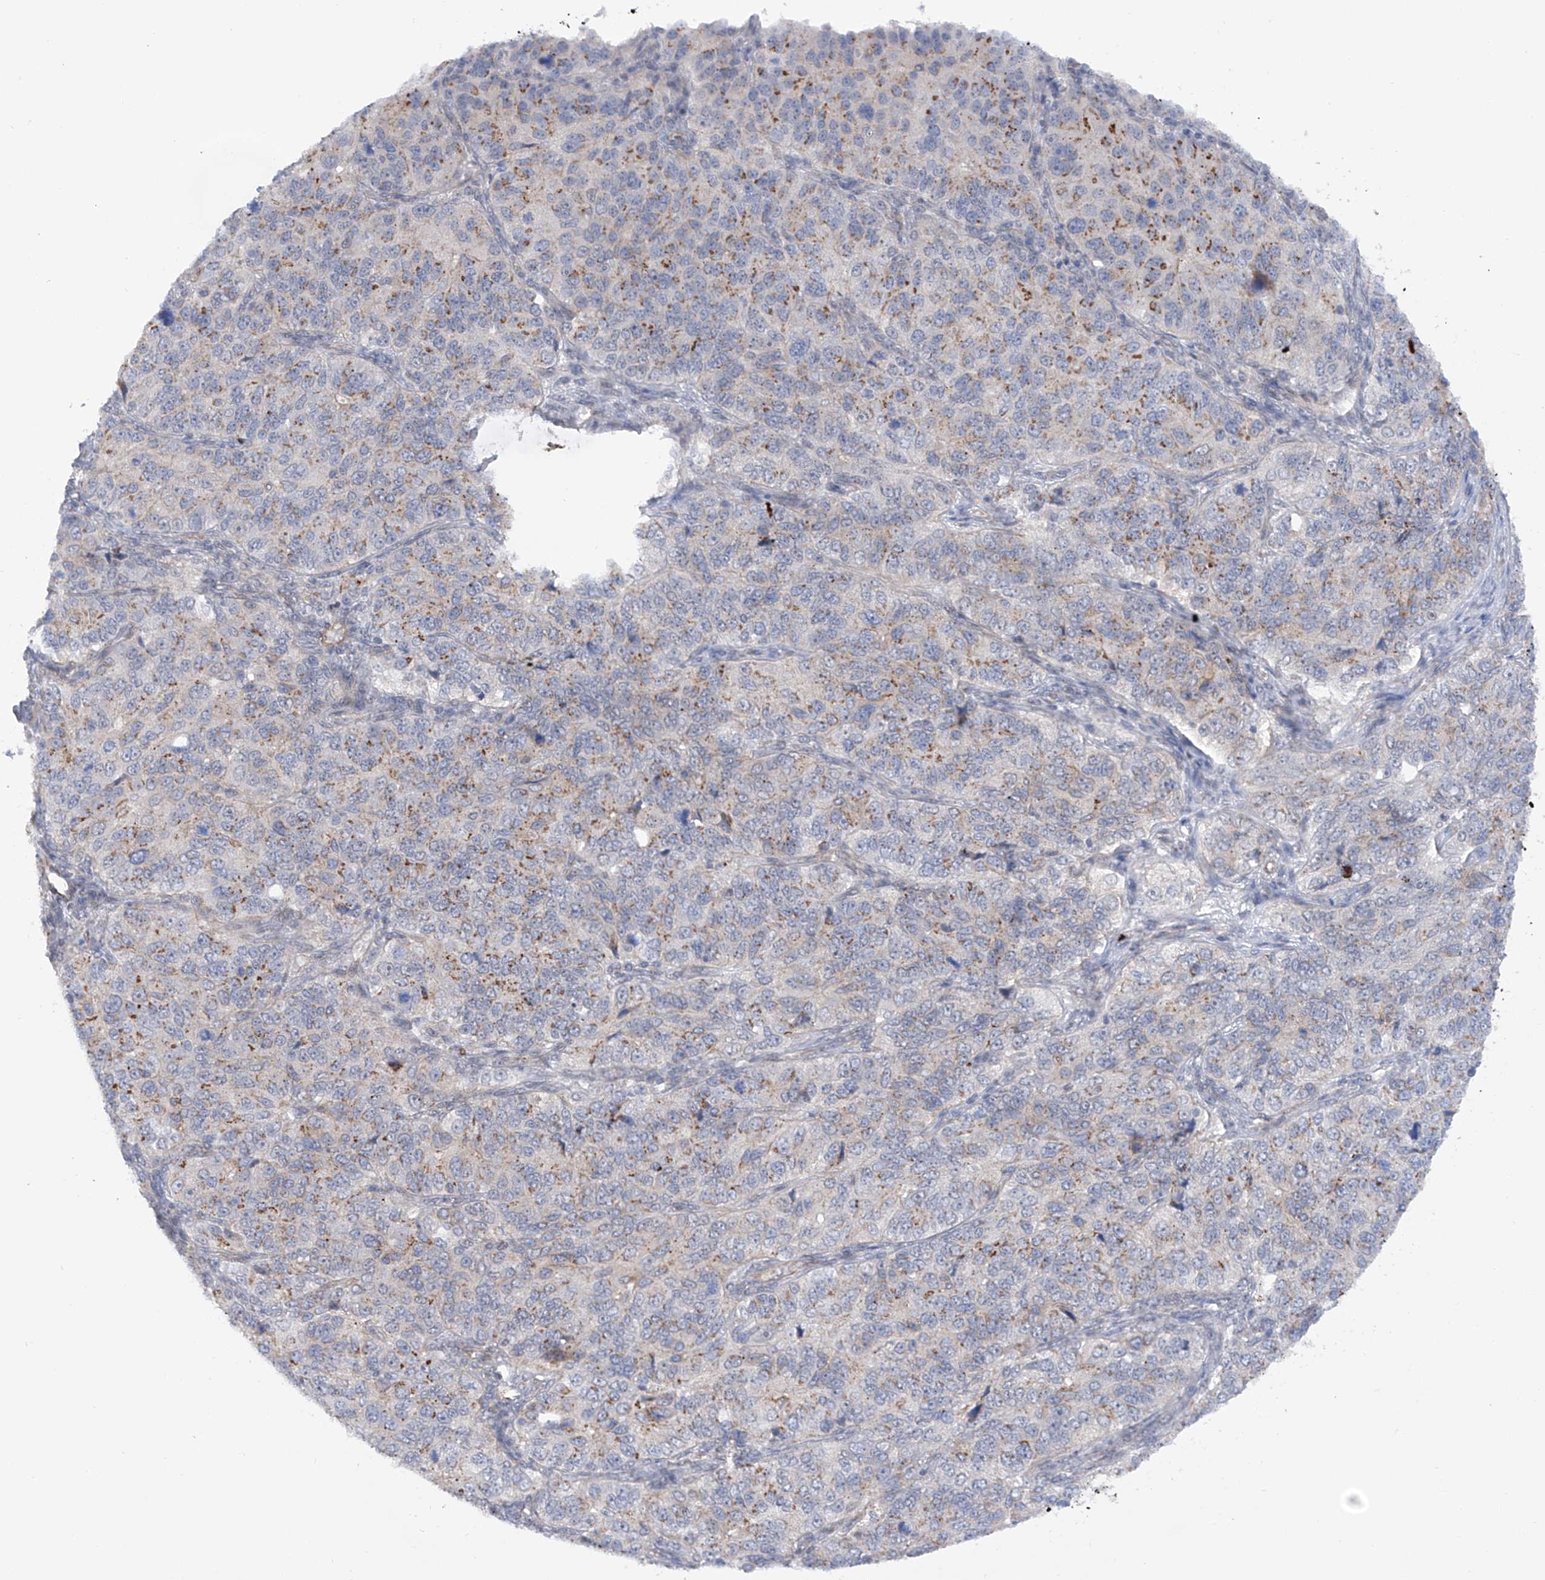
{"staining": {"intensity": "weak", "quantity": "25%-75%", "location": "cytoplasmic/membranous"}, "tissue": "ovarian cancer", "cell_type": "Tumor cells", "image_type": "cancer", "snomed": [{"axis": "morphology", "description": "Carcinoma, endometroid"}, {"axis": "topography", "description": "Ovary"}], "caption": "Immunohistochemistry micrograph of endometroid carcinoma (ovarian) stained for a protein (brown), which shows low levels of weak cytoplasmic/membranous staining in approximately 25%-75% of tumor cells.", "gene": "ZNF490", "patient": {"sex": "female", "age": 51}}